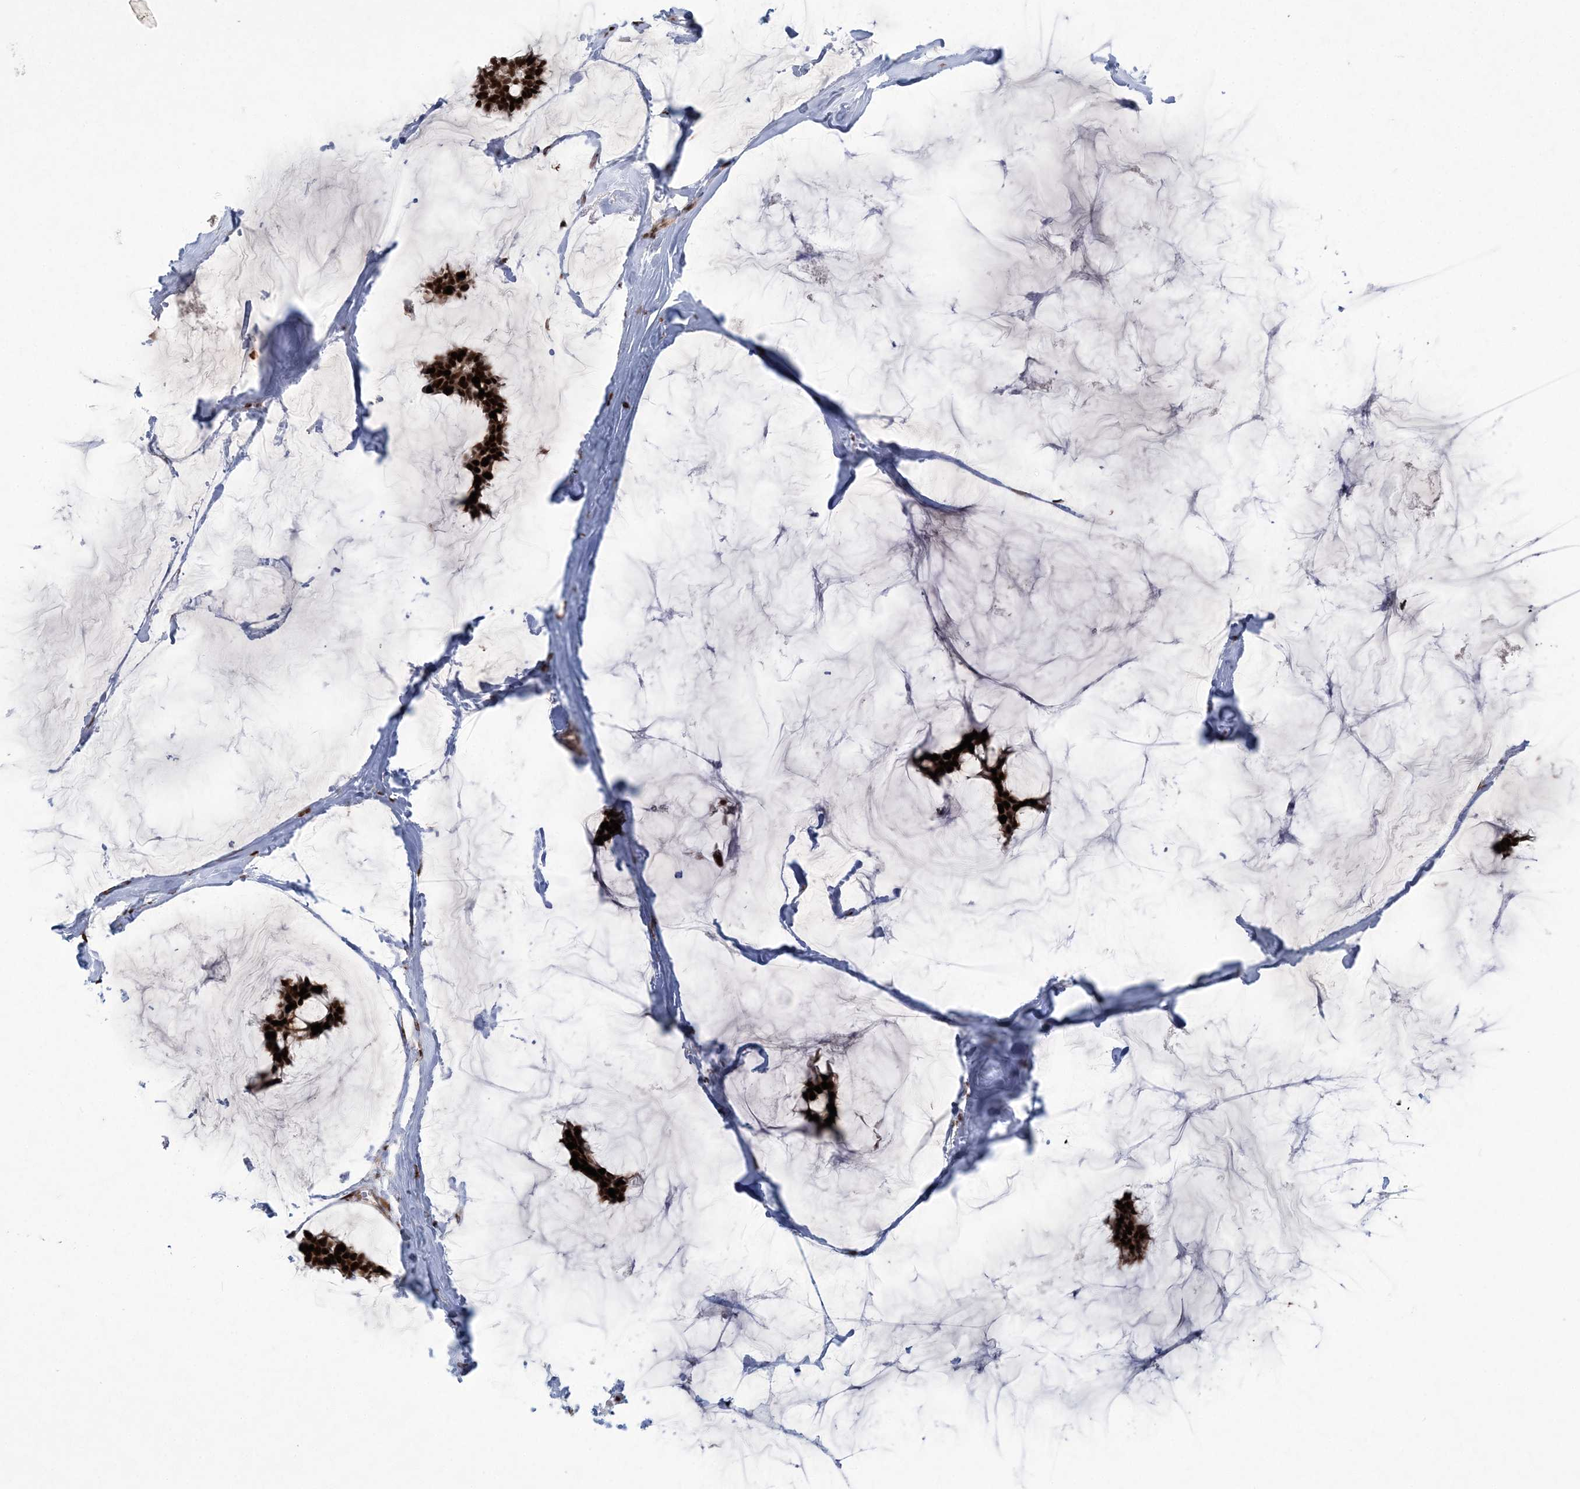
{"staining": {"intensity": "strong", "quantity": ">75%", "location": "nuclear"}, "tissue": "breast cancer", "cell_type": "Tumor cells", "image_type": "cancer", "snomed": [{"axis": "morphology", "description": "Duct carcinoma"}, {"axis": "topography", "description": "Breast"}], "caption": "Immunohistochemical staining of human breast infiltrating ductal carcinoma demonstrates high levels of strong nuclear positivity in about >75% of tumor cells. The protein is stained brown, and the nuclei are stained in blue (DAB (3,3'-diaminobenzidine) IHC with brightfield microscopy, high magnification).", "gene": "LIG1", "patient": {"sex": "female", "age": 93}}